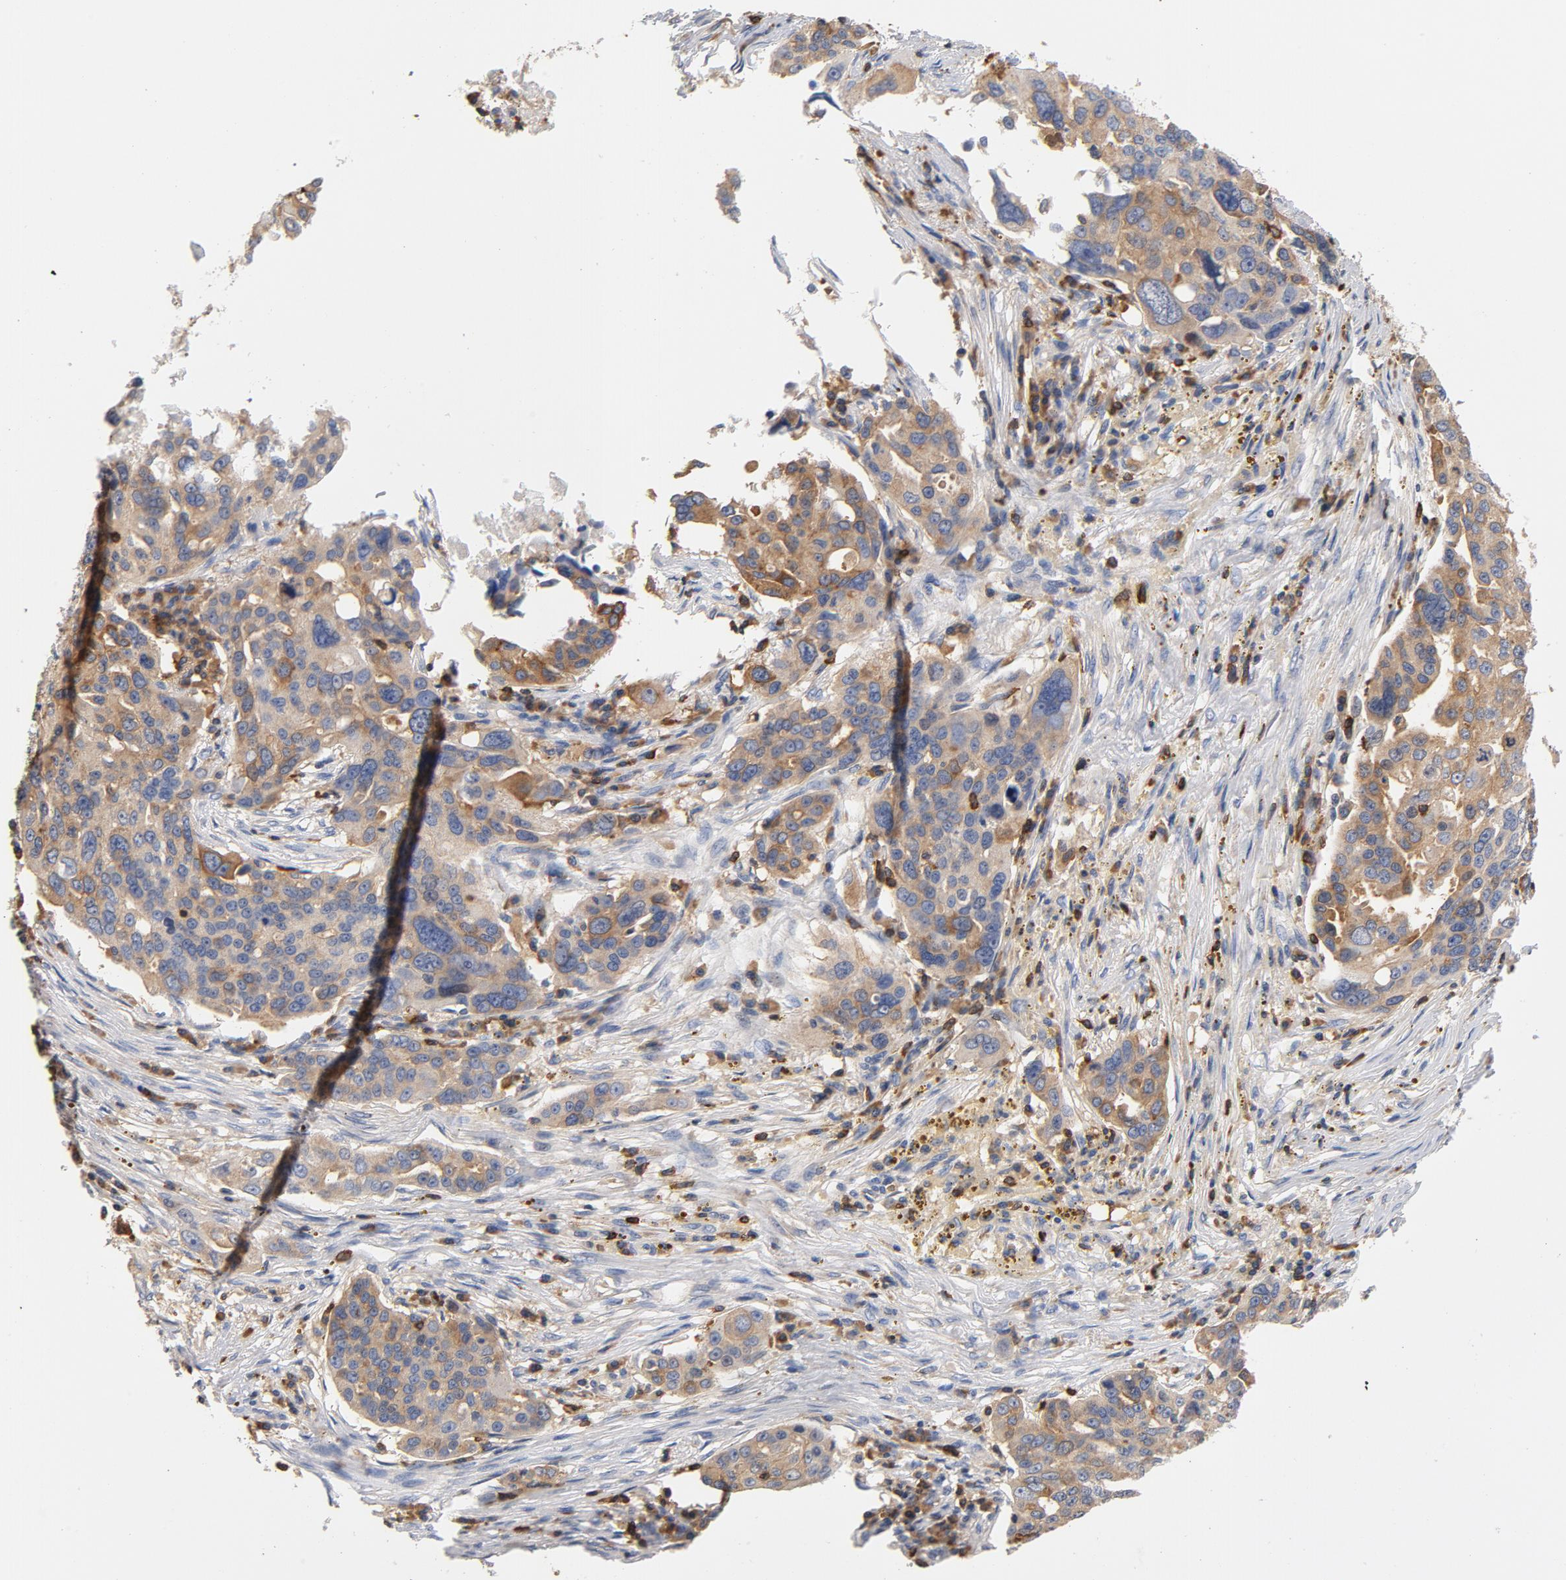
{"staining": {"intensity": "weak", "quantity": ">75%", "location": "cytoplasmic/membranous"}, "tissue": "ovarian cancer", "cell_type": "Tumor cells", "image_type": "cancer", "snomed": [{"axis": "morphology", "description": "Carcinoma, endometroid"}, {"axis": "topography", "description": "Ovary"}], "caption": "Immunohistochemistry (DAB) staining of endometroid carcinoma (ovarian) exhibits weak cytoplasmic/membranous protein positivity in approximately >75% of tumor cells.", "gene": "EZR", "patient": {"sex": "female", "age": 75}}